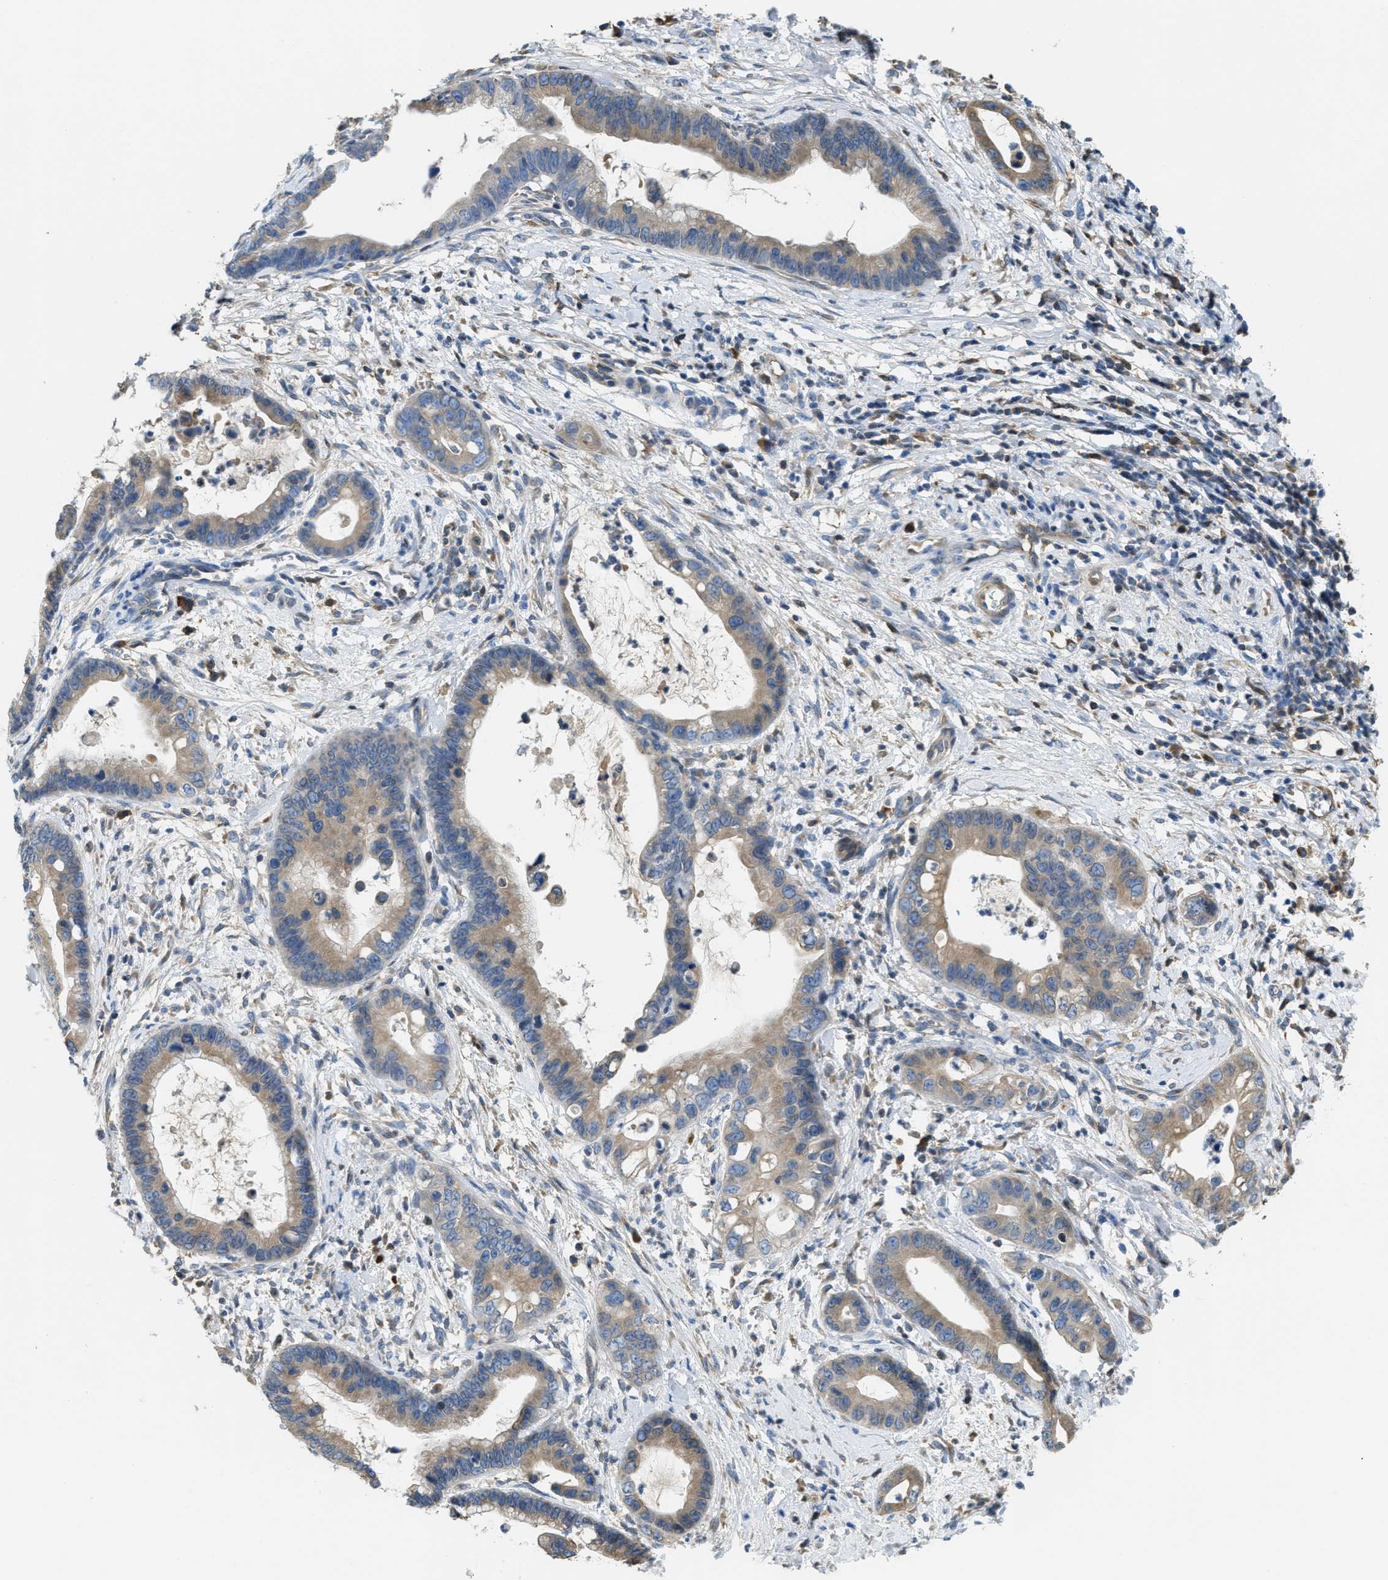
{"staining": {"intensity": "weak", "quantity": "25%-75%", "location": "cytoplasmic/membranous"}, "tissue": "cervical cancer", "cell_type": "Tumor cells", "image_type": "cancer", "snomed": [{"axis": "morphology", "description": "Adenocarcinoma, NOS"}, {"axis": "topography", "description": "Cervix"}], "caption": "Protein staining of cervical cancer tissue demonstrates weak cytoplasmic/membranous expression in approximately 25%-75% of tumor cells. Using DAB (3,3'-diaminobenzidine) (brown) and hematoxylin (blue) stains, captured at high magnification using brightfield microscopy.", "gene": "MPDU1", "patient": {"sex": "female", "age": 44}}